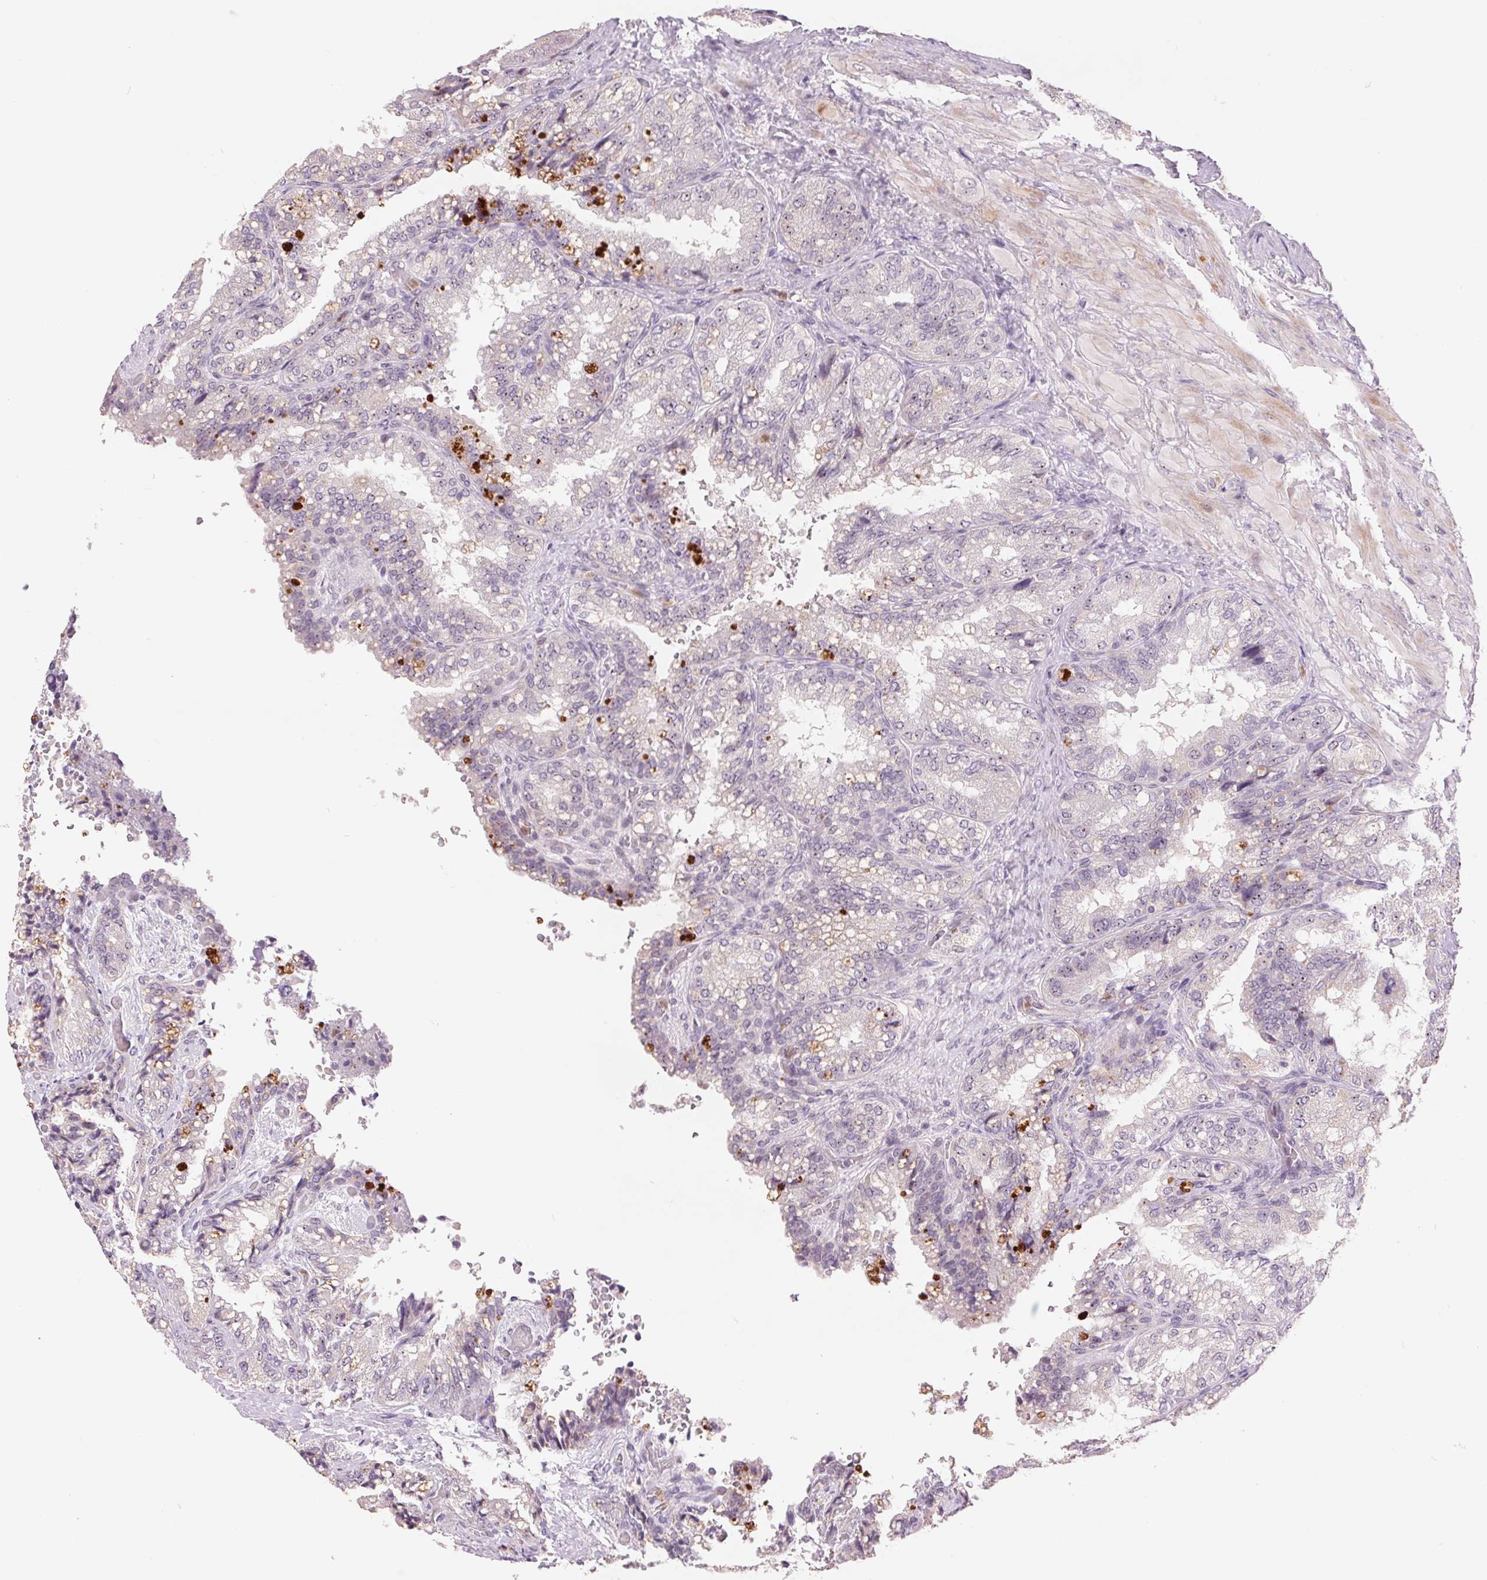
{"staining": {"intensity": "negative", "quantity": "none", "location": "none"}, "tissue": "seminal vesicle", "cell_type": "Glandular cells", "image_type": "normal", "snomed": [{"axis": "morphology", "description": "Normal tissue, NOS"}, {"axis": "topography", "description": "Seminal veicle"}], "caption": "Glandular cells are negative for protein expression in benign human seminal vesicle. Brightfield microscopy of immunohistochemistry (IHC) stained with DAB (brown) and hematoxylin (blue), captured at high magnification.", "gene": "RANBP3L", "patient": {"sex": "male", "age": 57}}